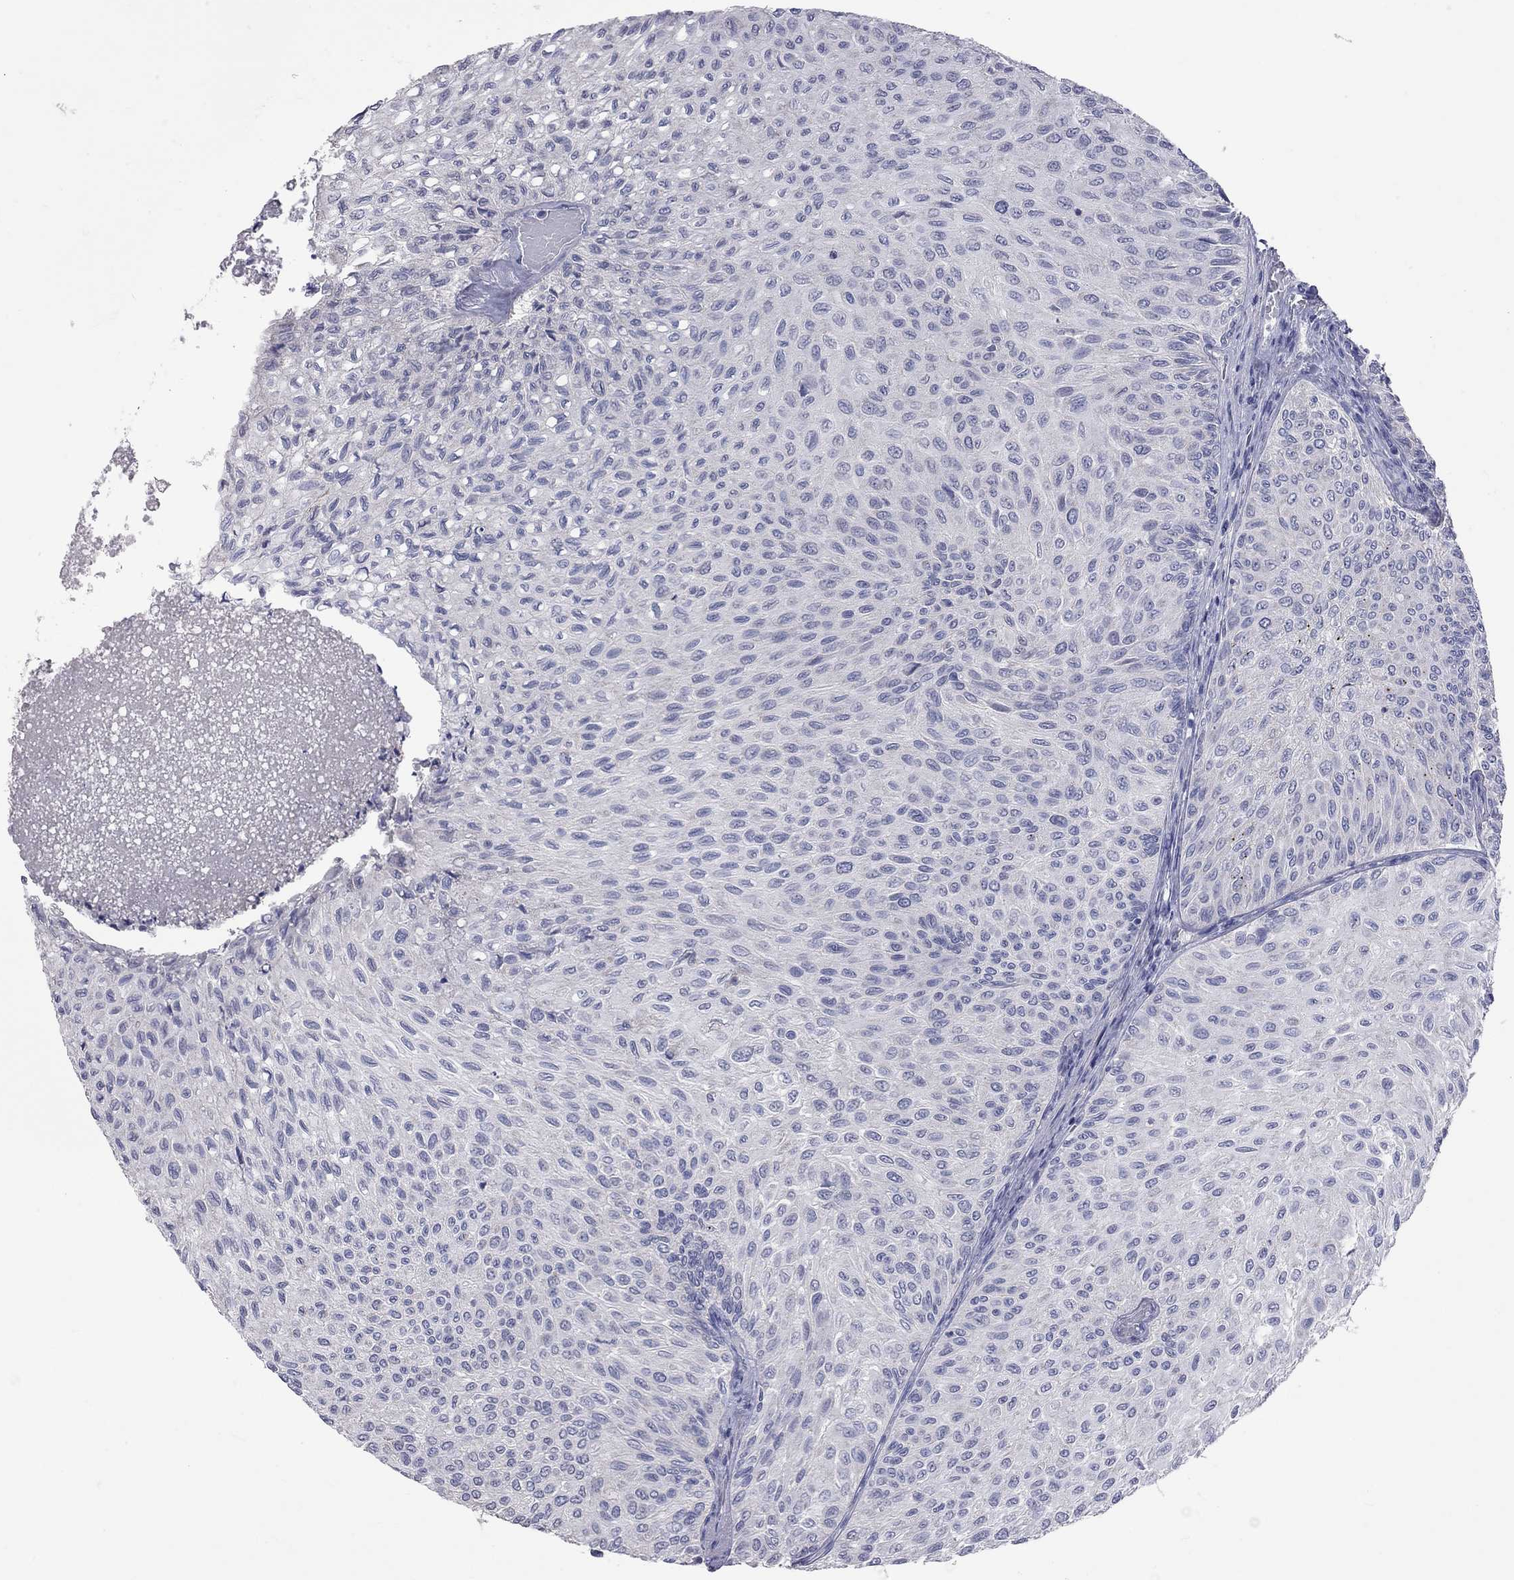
{"staining": {"intensity": "negative", "quantity": "none", "location": "none"}, "tissue": "urothelial cancer", "cell_type": "Tumor cells", "image_type": "cancer", "snomed": [{"axis": "morphology", "description": "Urothelial carcinoma, Low grade"}, {"axis": "topography", "description": "Urinary bladder"}], "caption": "An IHC histopathology image of urothelial cancer is shown. There is no staining in tumor cells of urothelial cancer.", "gene": "OPRK1", "patient": {"sex": "male", "age": 78}}